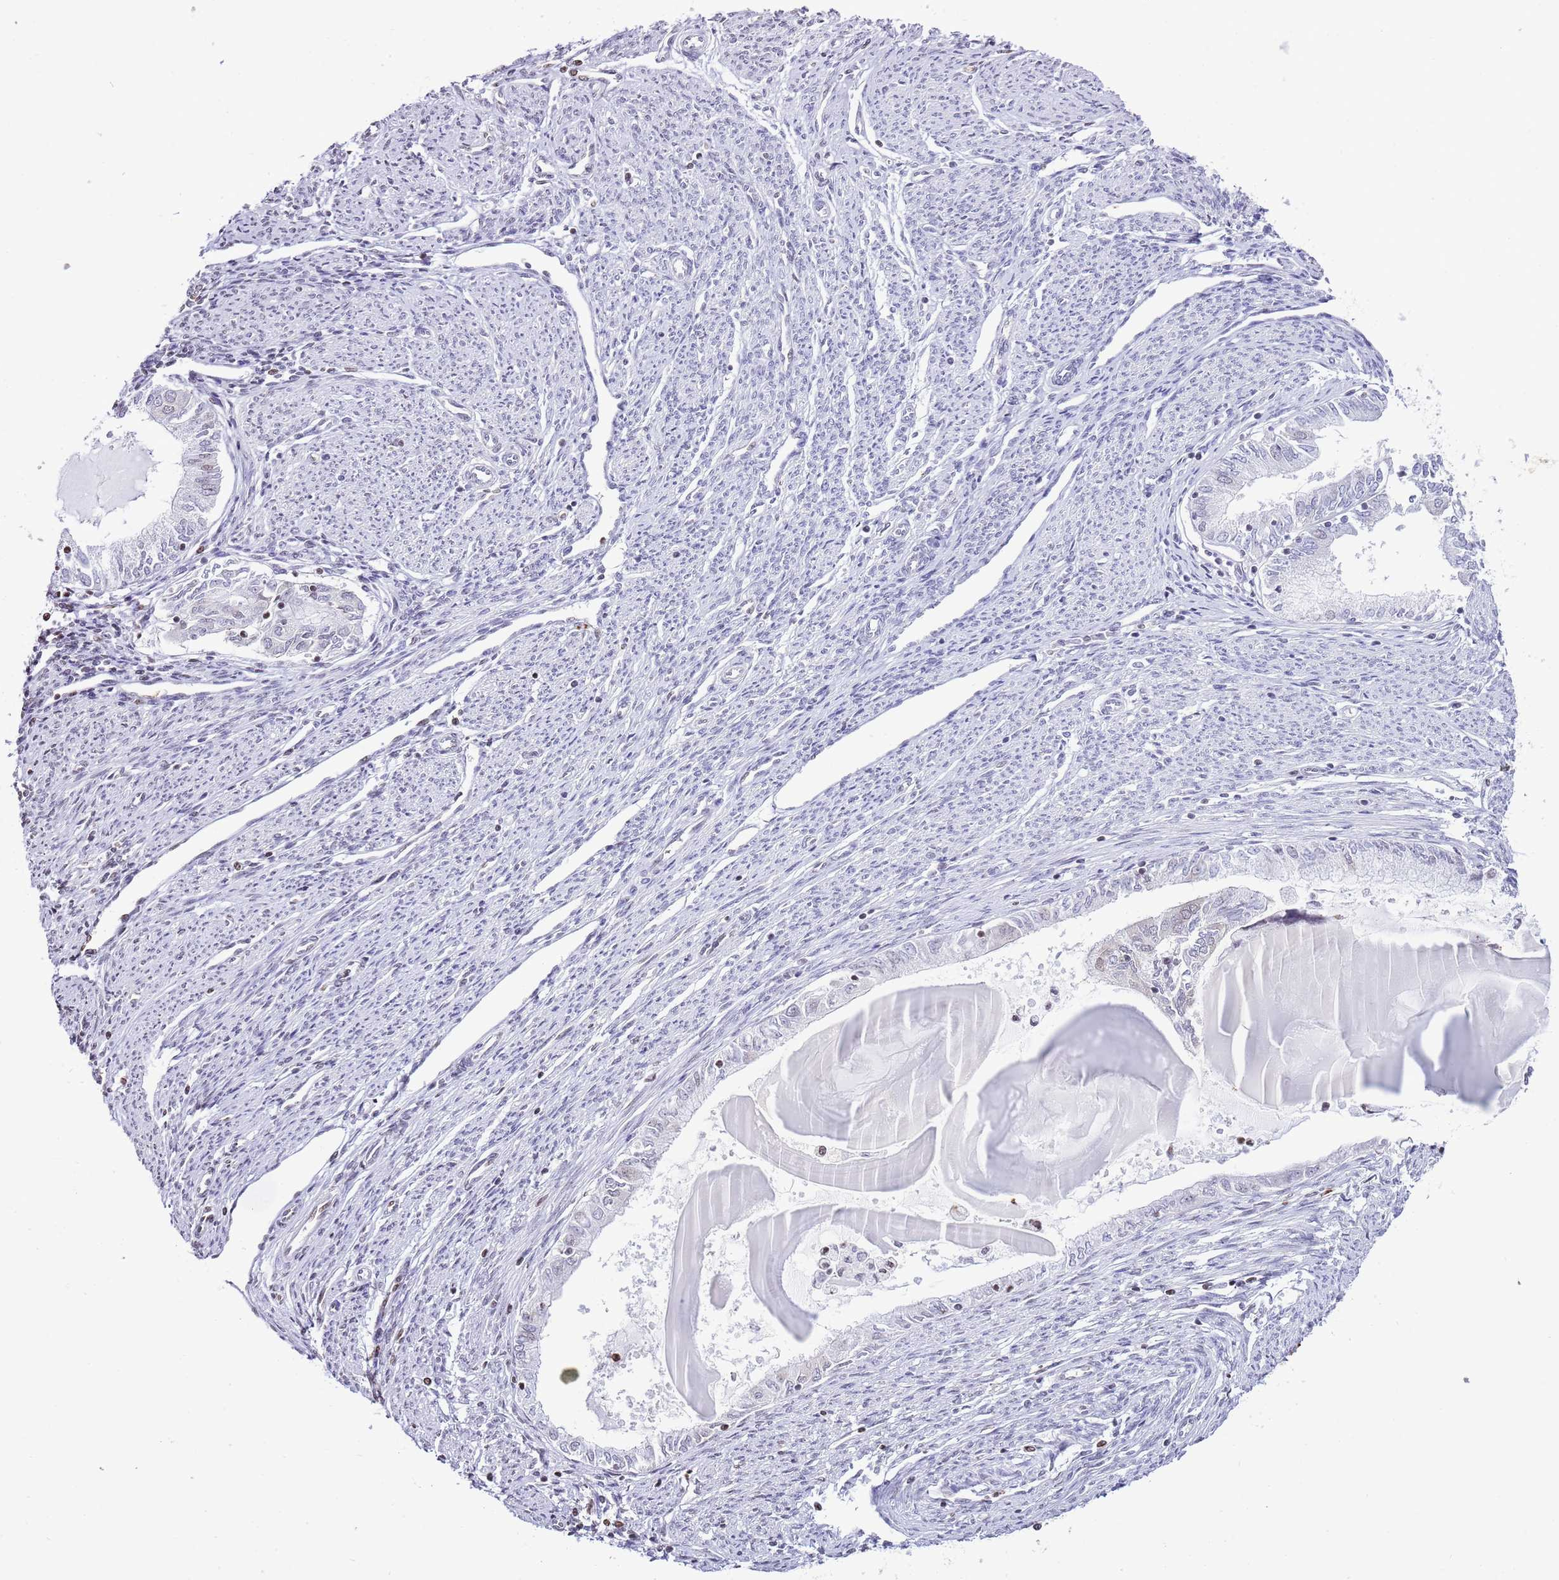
{"staining": {"intensity": "negative", "quantity": "none", "location": "none"}, "tissue": "endometrial cancer", "cell_type": "Tumor cells", "image_type": "cancer", "snomed": [{"axis": "morphology", "description": "Adenocarcinoma, NOS"}, {"axis": "topography", "description": "Endometrium"}], "caption": "The immunohistochemistry micrograph has no significant positivity in tumor cells of endometrial cancer (adenocarcinoma) tissue.", "gene": "PRR15", "patient": {"sex": "female", "age": 79}}